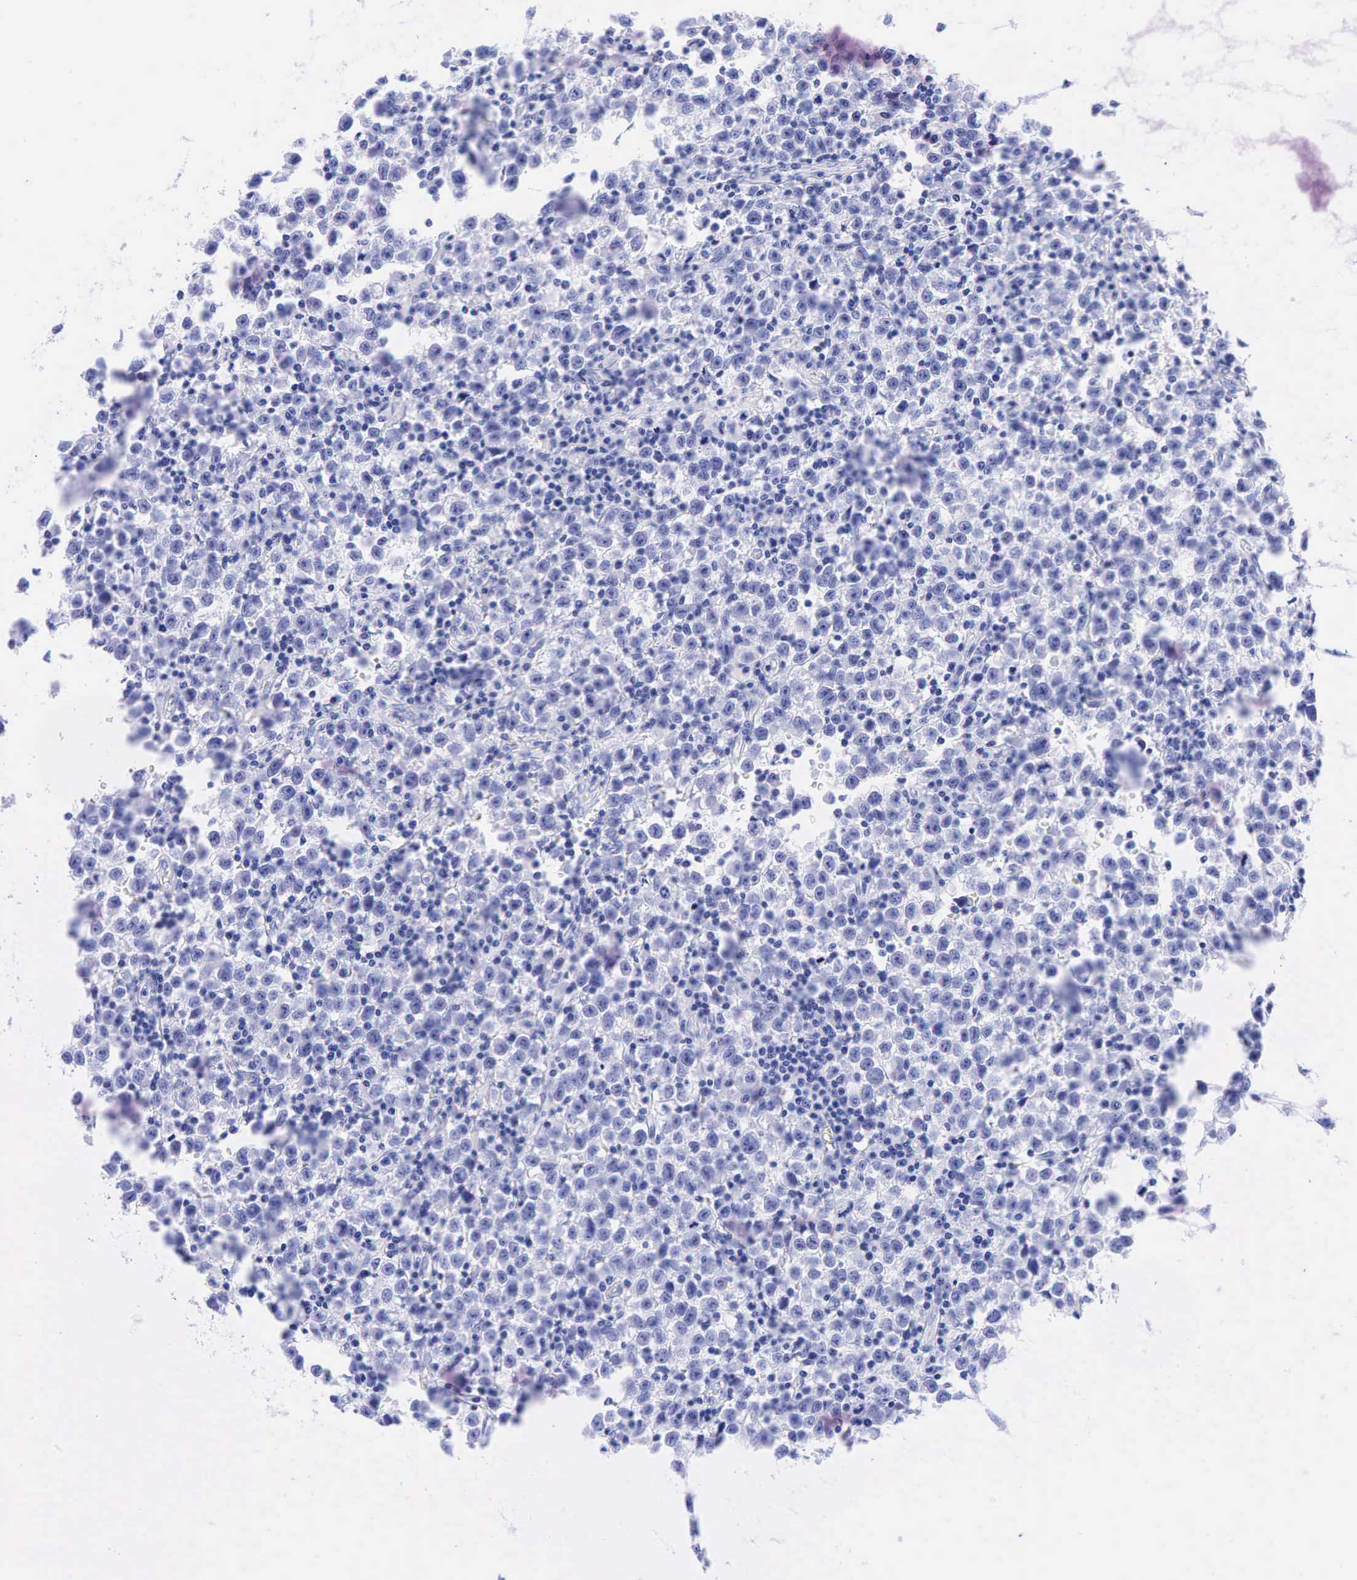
{"staining": {"intensity": "negative", "quantity": "none", "location": "none"}, "tissue": "testis cancer", "cell_type": "Tumor cells", "image_type": "cancer", "snomed": [{"axis": "morphology", "description": "Seminoma, NOS"}, {"axis": "topography", "description": "Testis"}], "caption": "Immunohistochemistry (IHC) image of neoplastic tissue: testis cancer (seminoma) stained with DAB (3,3'-diaminobenzidine) displays no significant protein staining in tumor cells.", "gene": "ESR1", "patient": {"sex": "male", "age": 35}}